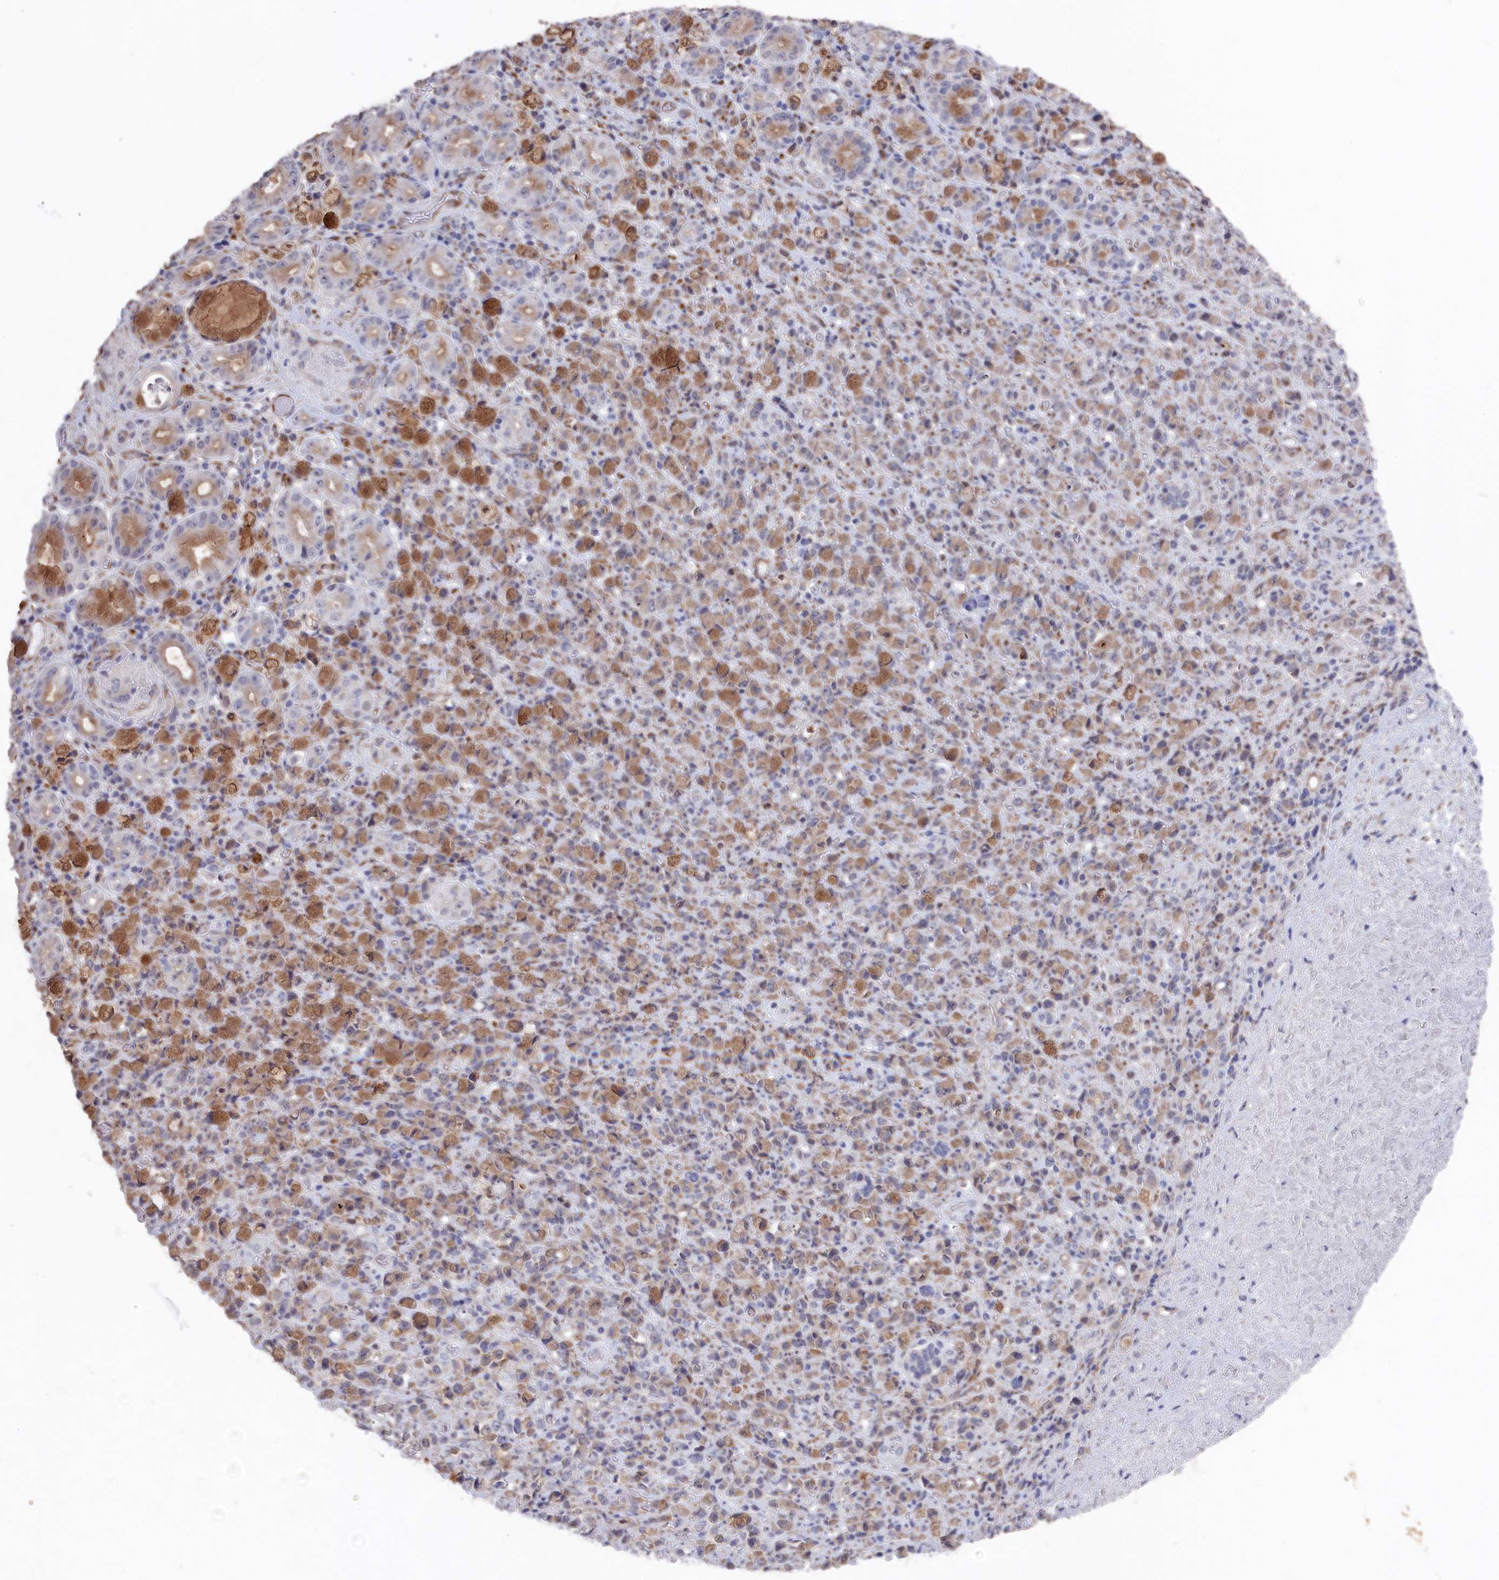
{"staining": {"intensity": "moderate", "quantity": "25%-75%", "location": "cytoplasmic/membranous"}, "tissue": "stomach cancer", "cell_type": "Tumor cells", "image_type": "cancer", "snomed": [{"axis": "morphology", "description": "Normal tissue, NOS"}, {"axis": "morphology", "description": "Adenocarcinoma, NOS"}, {"axis": "topography", "description": "Stomach"}], "caption": "About 25%-75% of tumor cells in human adenocarcinoma (stomach) exhibit moderate cytoplasmic/membranous protein staining as visualized by brown immunohistochemical staining.", "gene": "SEMG2", "patient": {"sex": "female", "age": 79}}